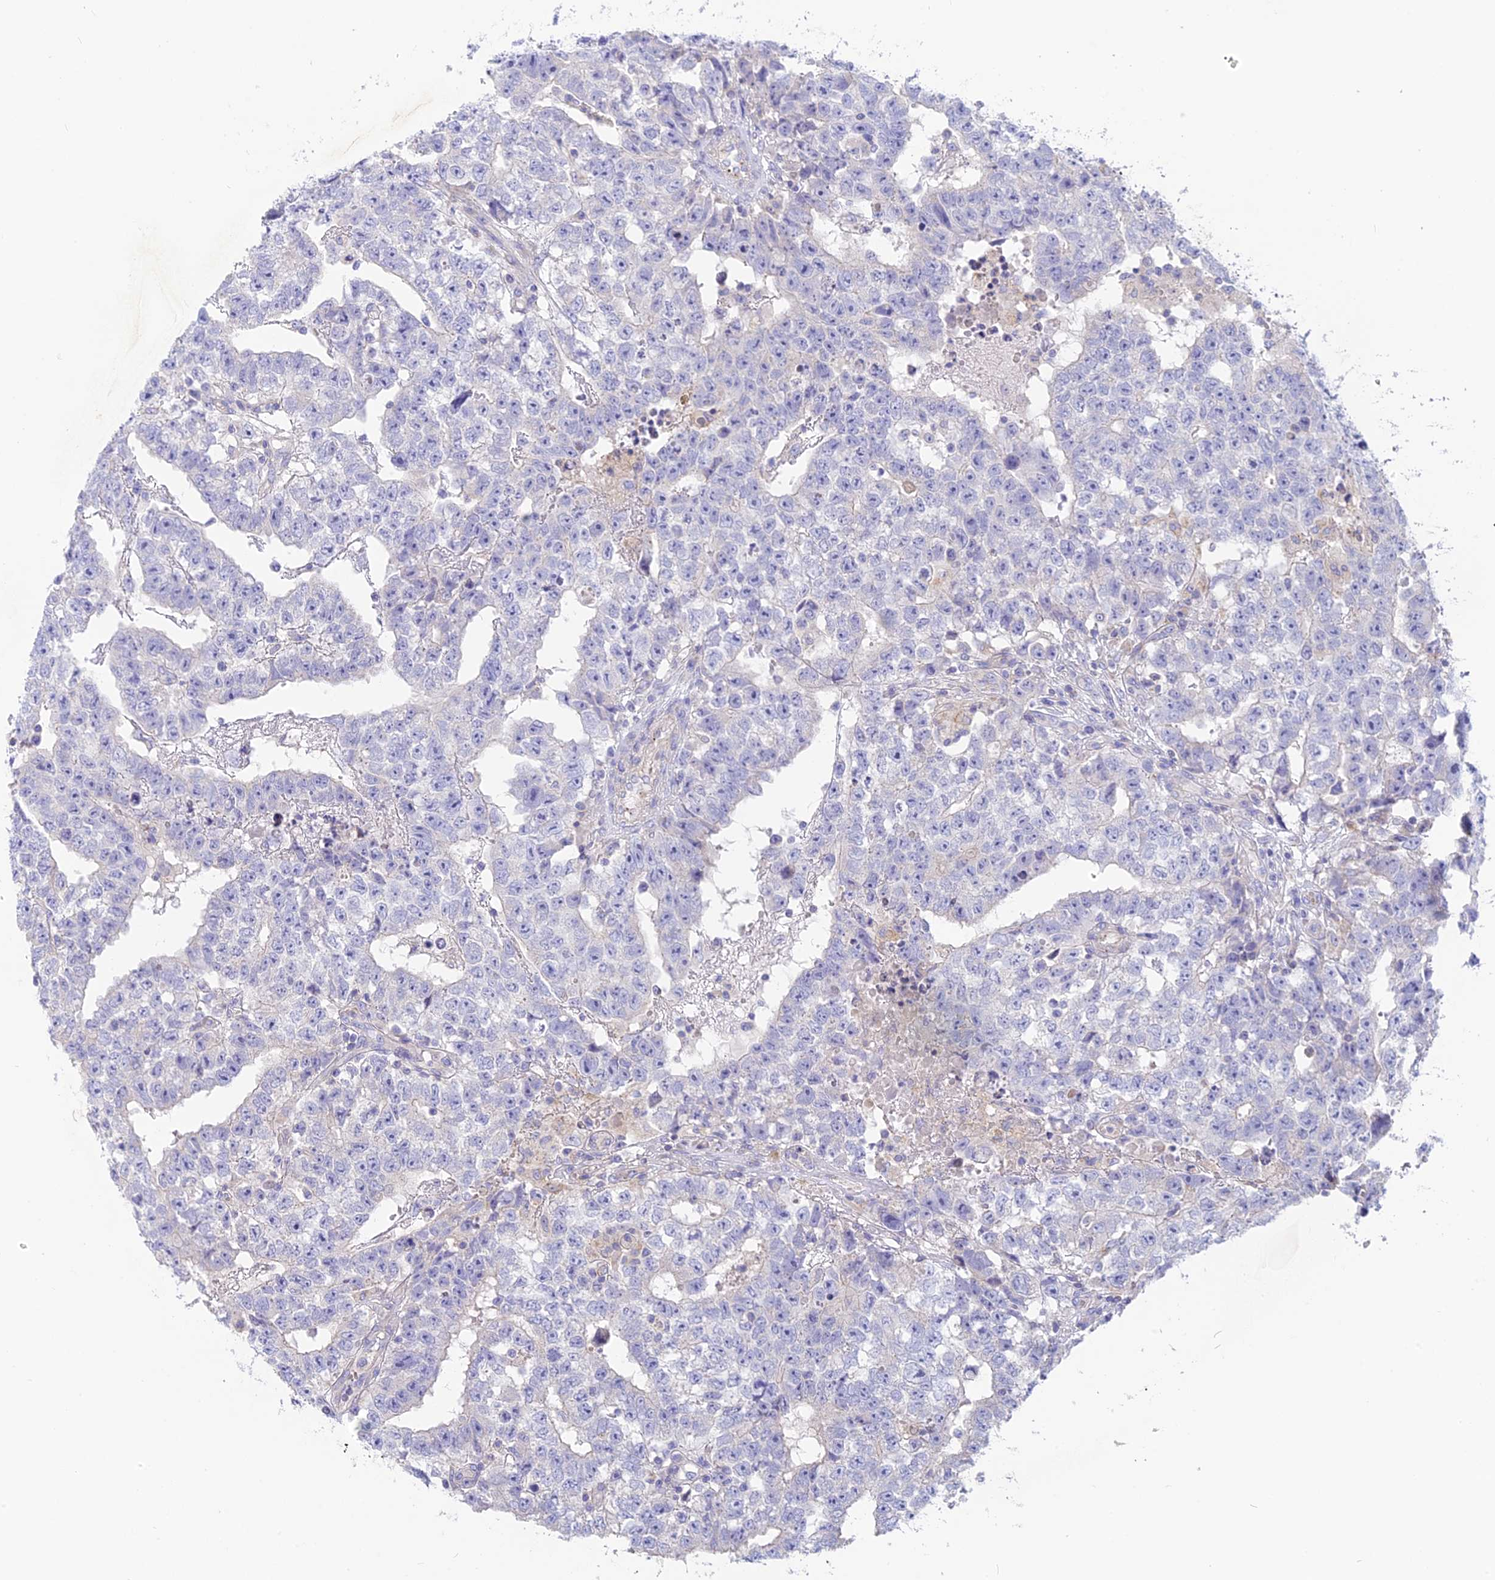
{"staining": {"intensity": "negative", "quantity": "none", "location": "none"}, "tissue": "testis cancer", "cell_type": "Tumor cells", "image_type": "cancer", "snomed": [{"axis": "morphology", "description": "Carcinoma, Embryonal, NOS"}, {"axis": "topography", "description": "Testis"}], "caption": "An IHC histopathology image of testis embryonal carcinoma is shown. There is no staining in tumor cells of testis embryonal carcinoma.", "gene": "WDR6", "patient": {"sex": "male", "age": 25}}